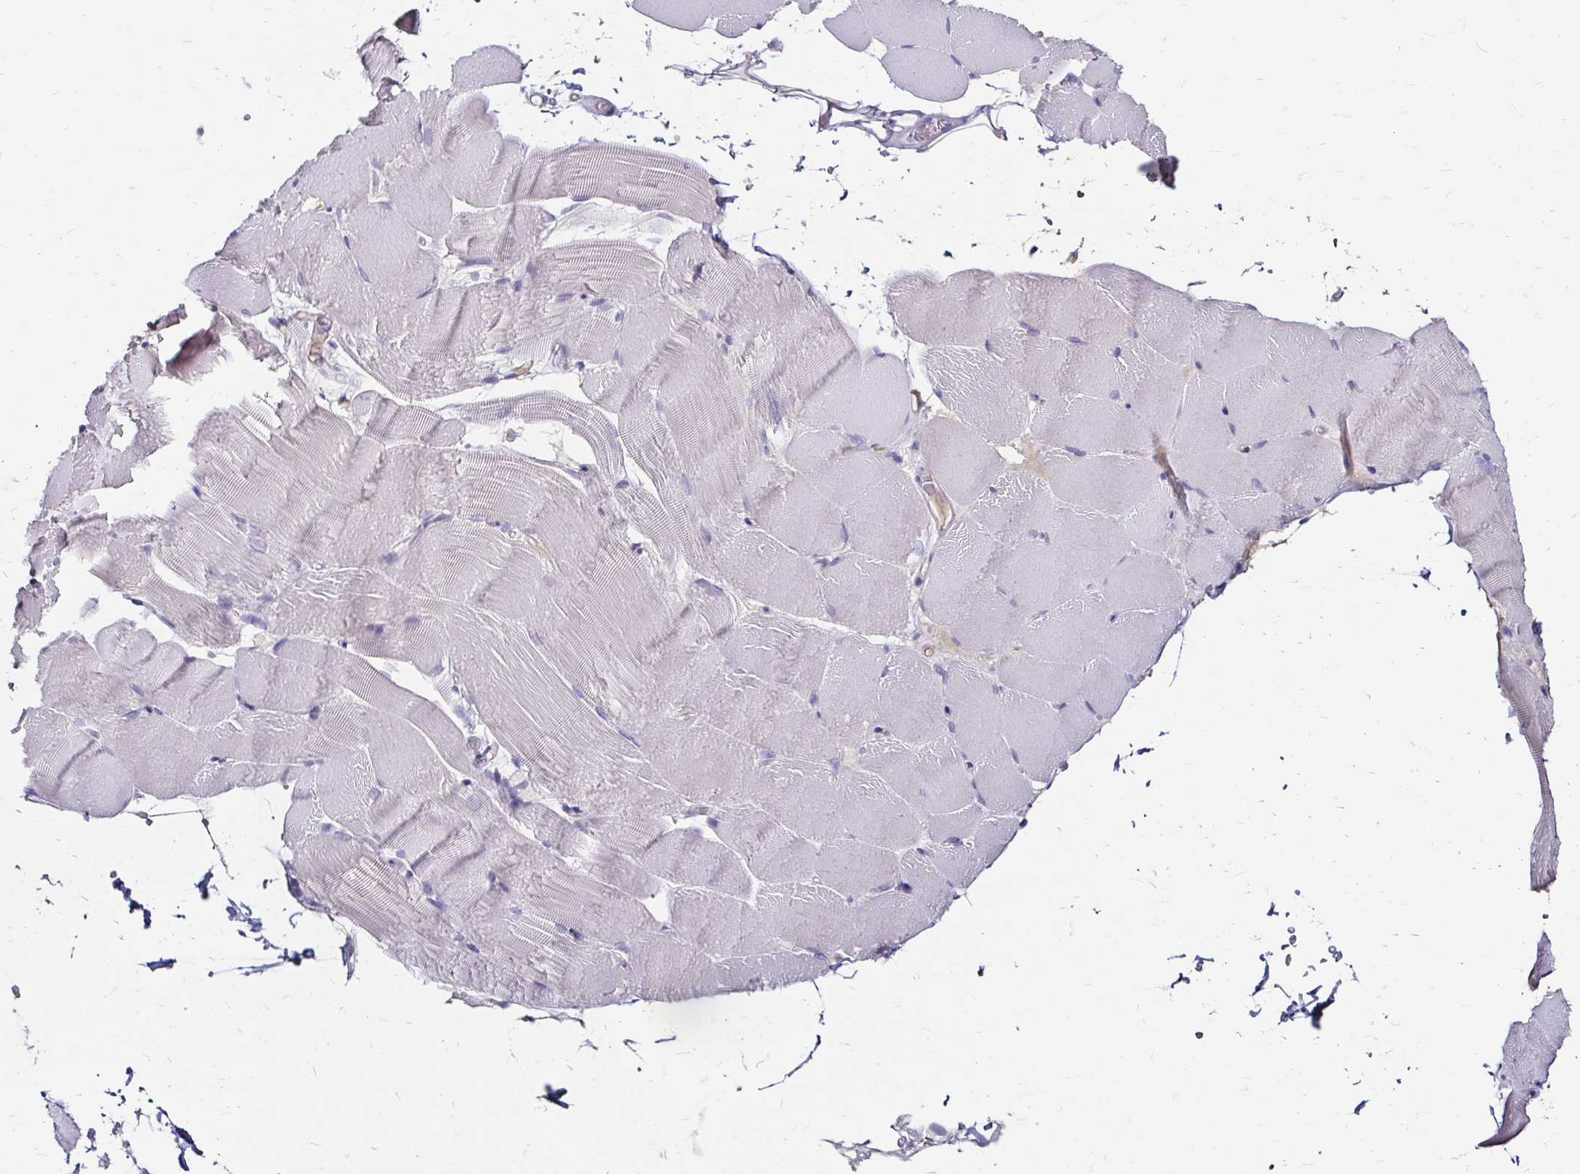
{"staining": {"intensity": "negative", "quantity": "none", "location": "none"}, "tissue": "skeletal muscle", "cell_type": "Myocytes", "image_type": "normal", "snomed": [{"axis": "morphology", "description": "Normal tissue, NOS"}, {"axis": "topography", "description": "Skeletal muscle"}], "caption": "A high-resolution micrograph shows immunohistochemistry (IHC) staining of unremarkable skeletal muscle, which reveals no significant positivity in myocytes.", "gene": "SCG3", "patient": {"sex": "female", "age": 37}}